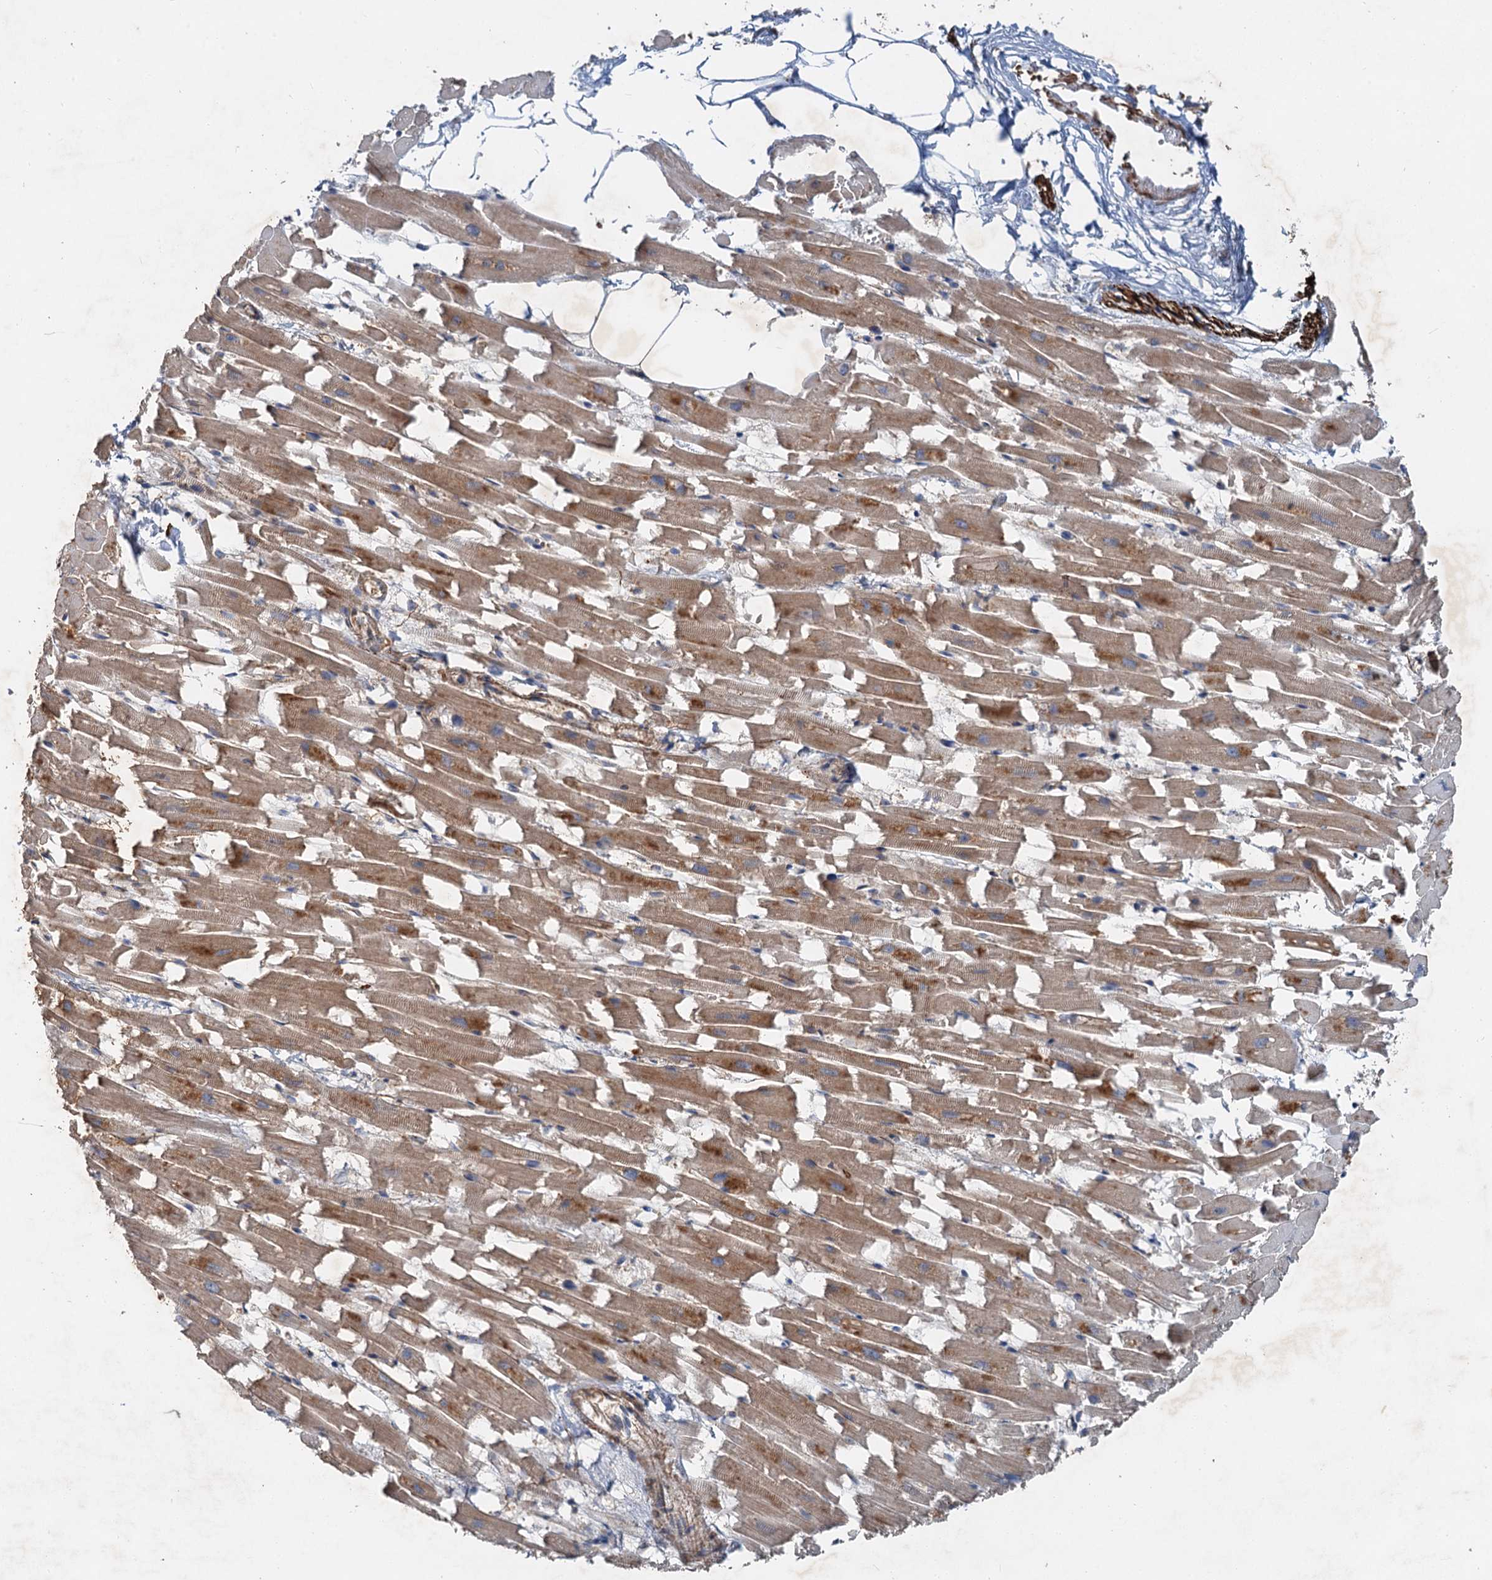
{"staining": {"intensity": "moderate", "quantity": ">75%", "location": "cytoplasmic/membranous"}, "tissue": "heart muscle", "cell_type": "Cardiomyocytes", "image_type": "normal", "snomed": [{"axis": "morphology", "description": "Normal tissue, NOS"}, {"axis": "topography", "description": "Heart"}], "caption": "Protein staining demonstrates moderate cytoplasmic/membranous expression in approximately >75% of cardiomyocytes in normal heart muscle.", "gene": "ANKRD26", "patient": {"sex": "female", "age": 64}}